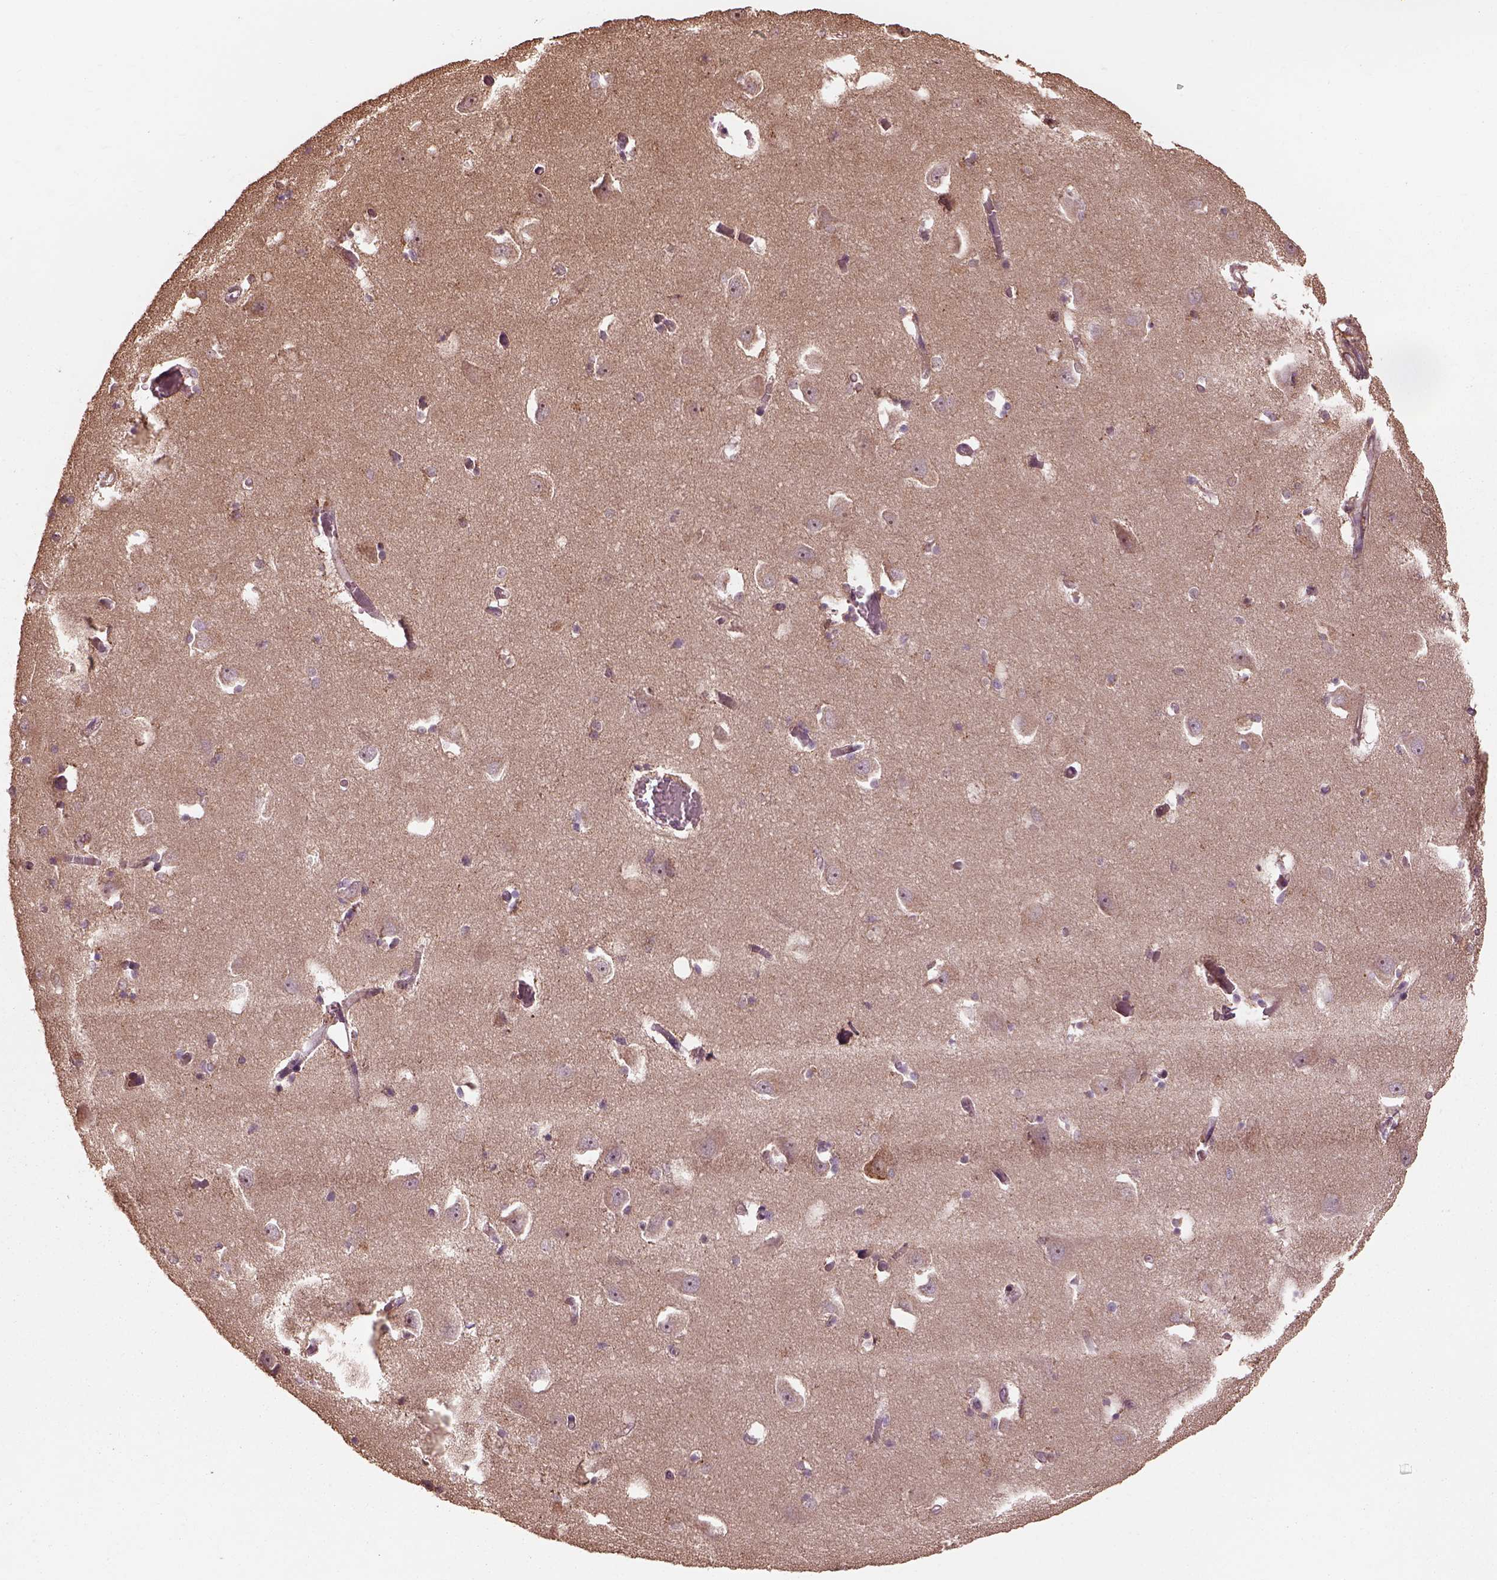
{"staining": {"intensity": "negative", "quantity": "none", "location": "none"}, "tissue": "caudate", "cell_type": "Glial cells", "image_type": "normal", "snomed": [{"axis": "morphology", "description": "Normal tissue, NOS"}, {"axis": "topography", "description": "Lateral ventricle wall"}, {"axis": "topography", "description": "Hippocampus"}], "caption": "Protein analysis of normal caudate shows no significant staining in glial cells. (IHC, brightfield microscopy, high magnification).", "gene": "METTL4", "patient": {"sex": "female", "age": 63}}